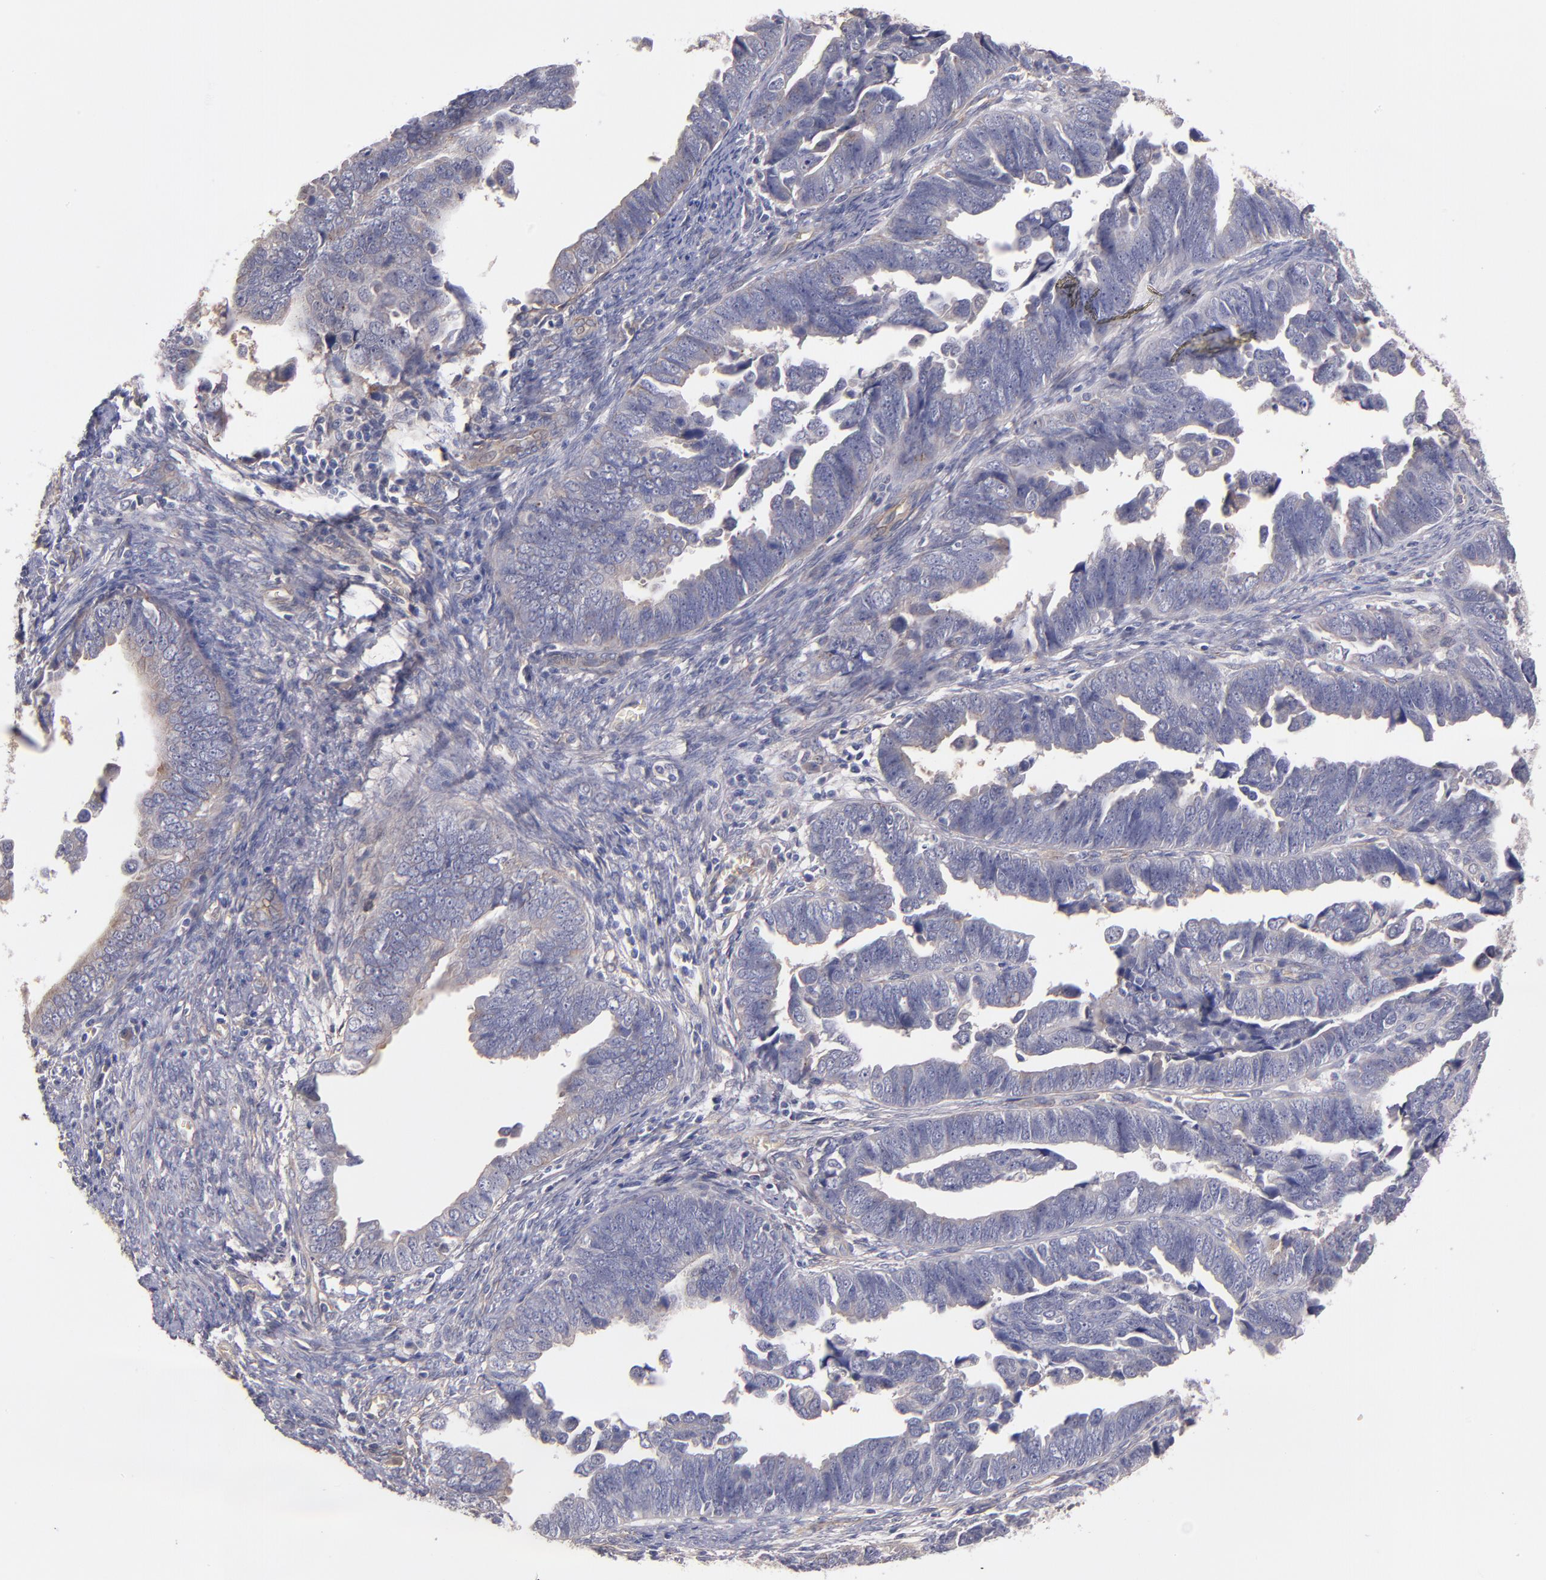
{"staining": {"intensity": "weak", "quantity": "25%-75%", "location": "cytoplasmic/membranous"}, "tissue": "endometrial cancer", "cell_type": "Tumor cells", "image_type": "cancer", "snomed": [{"axis": "morphology", "description": "Adenocarcinoma, NOS"}, {"axis": "topography", "description": "Endometrium"}], "caption": "A brown stain highlights weak cytoplasmic/membranous positivity of a protein in human adenocarcinoma (endometrial) tumor cells.", "gene": "PLSCR4", "patient": {"sex": "female", "age": 75}}